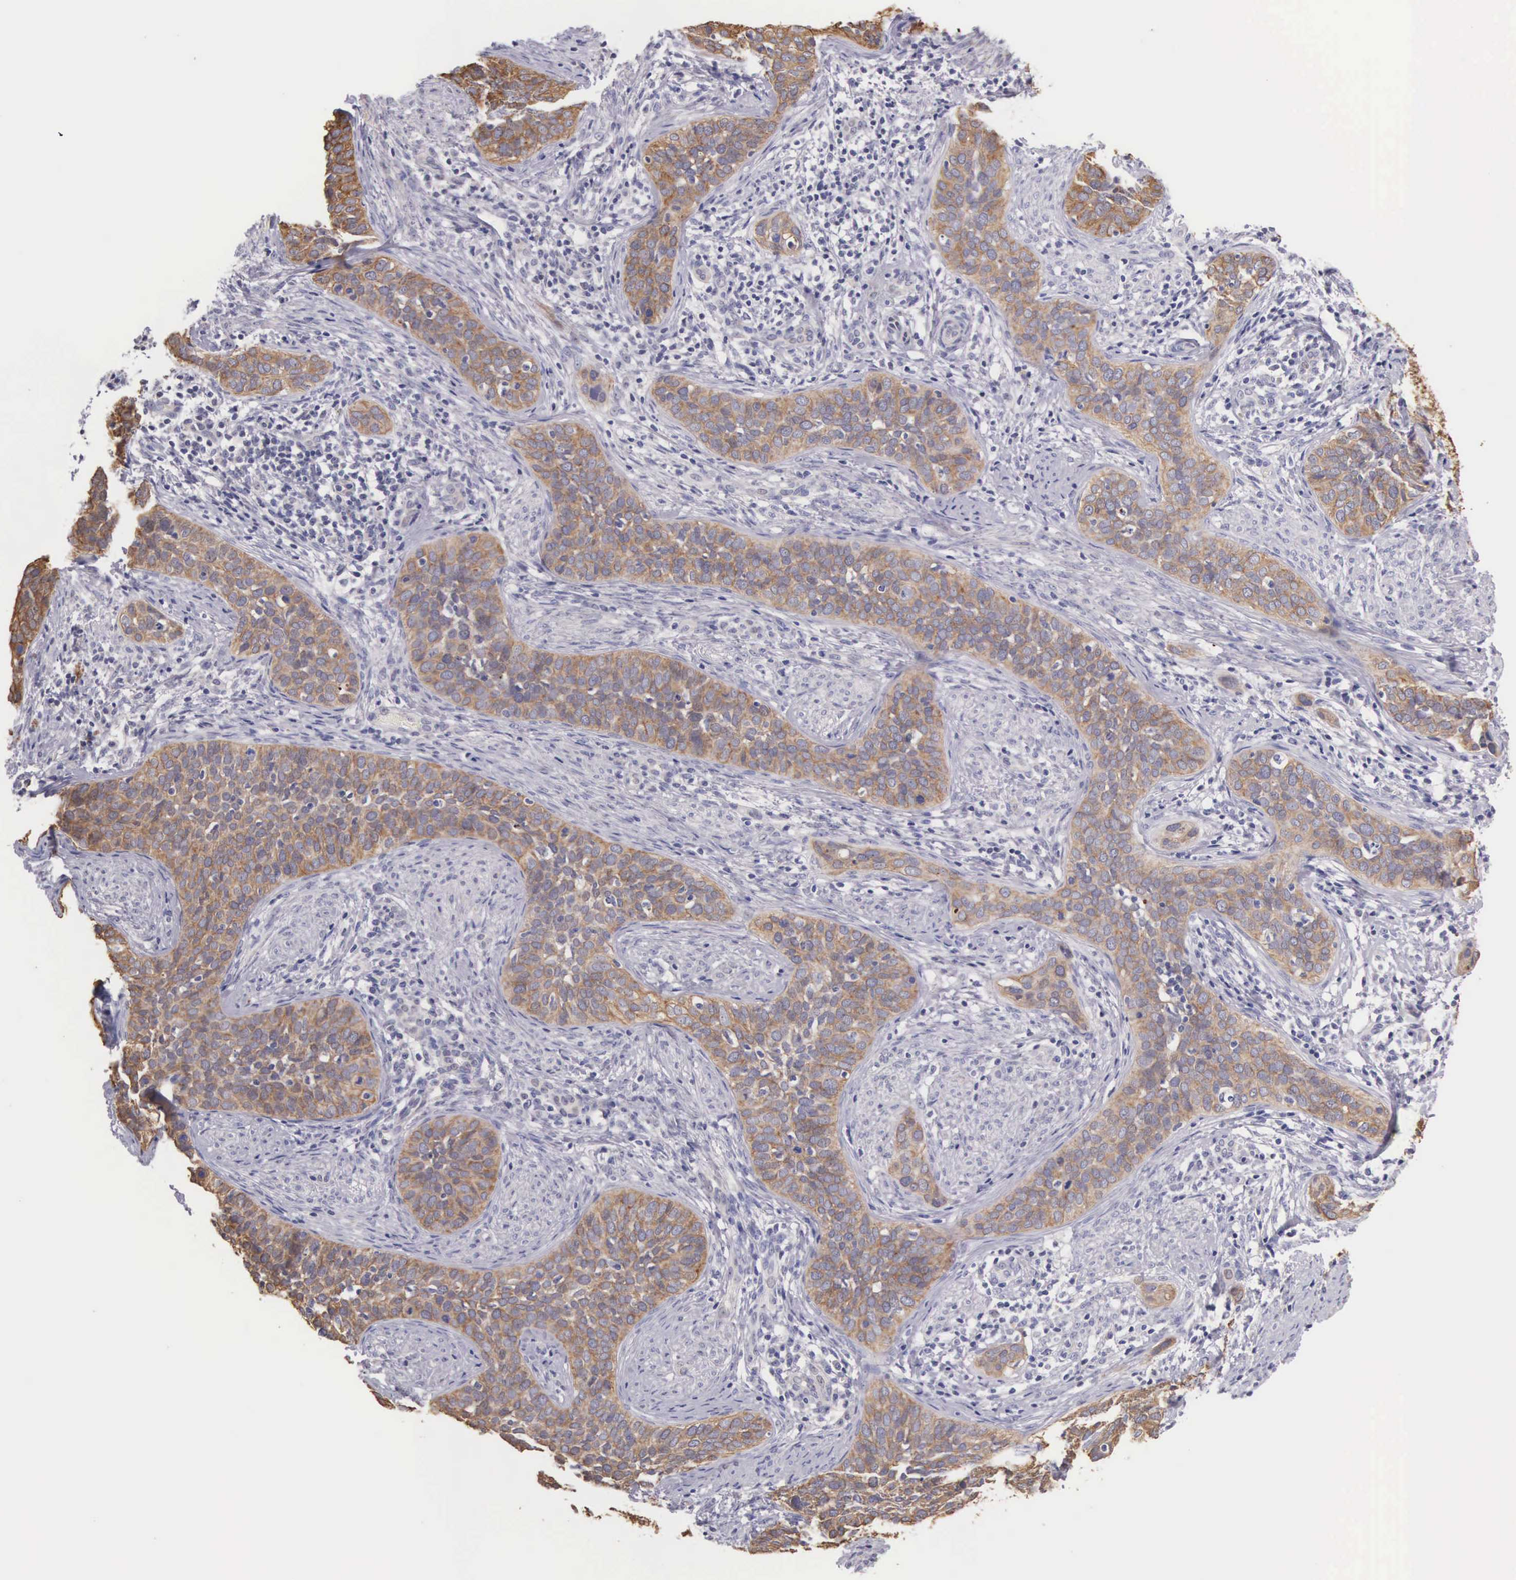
{"staining": {"intensity": "moderate", "quantity": ">75%", "location": "cytoplasmic/membranous"}, "tissue": "cervical cancer", "cell_type": "Tumor cells", "image_type": "cancer", "snomed": [{"axis": "morphology", "description": "Squamous cell carcinoma, NOS"}, {"axis": "topography", "description": "Cervix"}], "caption": "A brown stain highlights moderate cytoplasmic/membranous positivity of a protein in squamous cell carcinoma (cervical) tumor cells.", "gene": "PIR", "patient": {"sex": "female", "age": 31}}